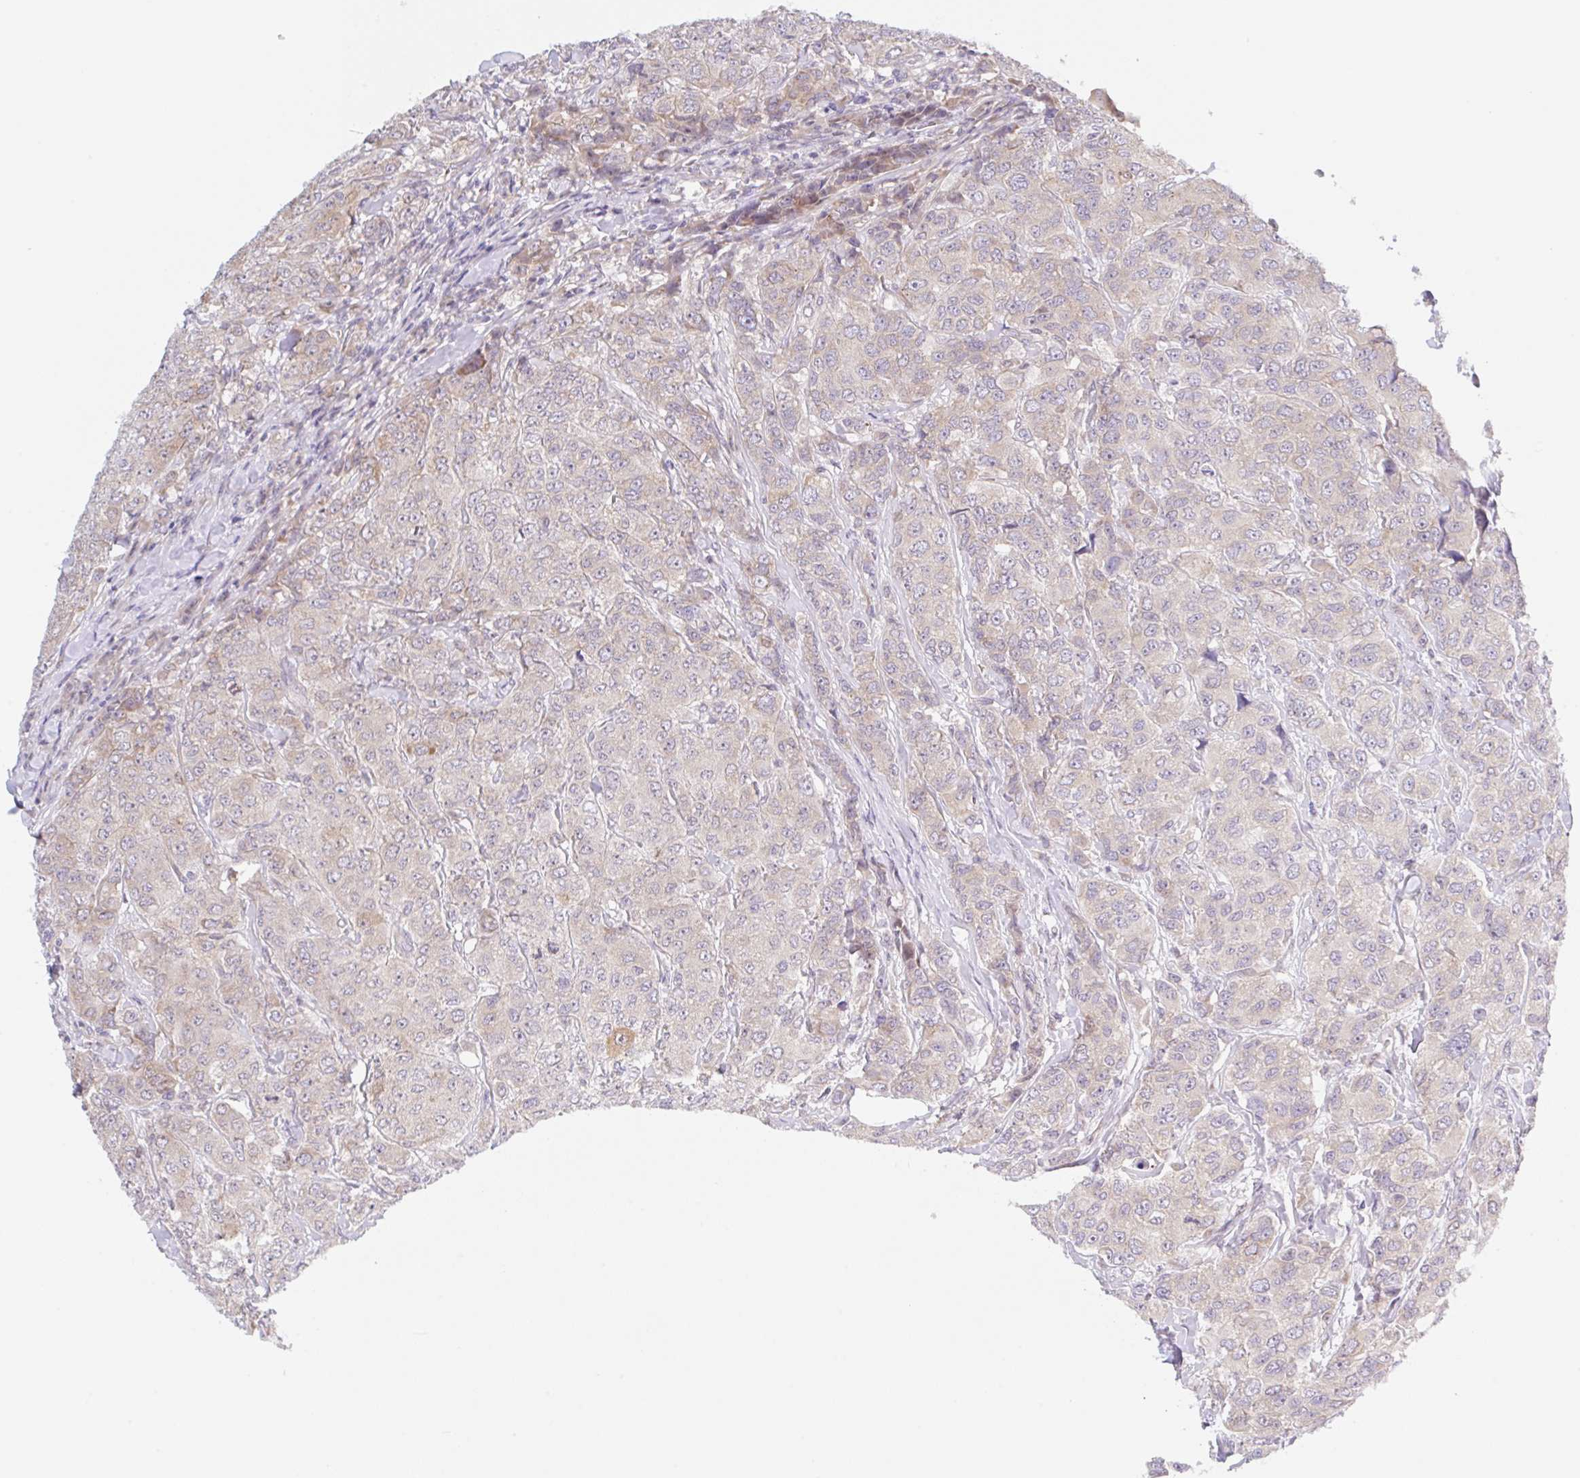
{"staining": {"intensity": "negative", "quantity": "none", "location": "none"}, "tissue": "breast cancer", "cell_type": "Tumor cells", "image_type": "cancer", "snomed": [{"axis": "morphology", "description": "Duct carcinoma"}, {"axis": "topography", "description": "Breast"}], "caption": "Image shows no significant protein staining in tumor cells of breast cancer.", "gene": "TBPL2", "patient": {"sex": "female", "age": 43}}